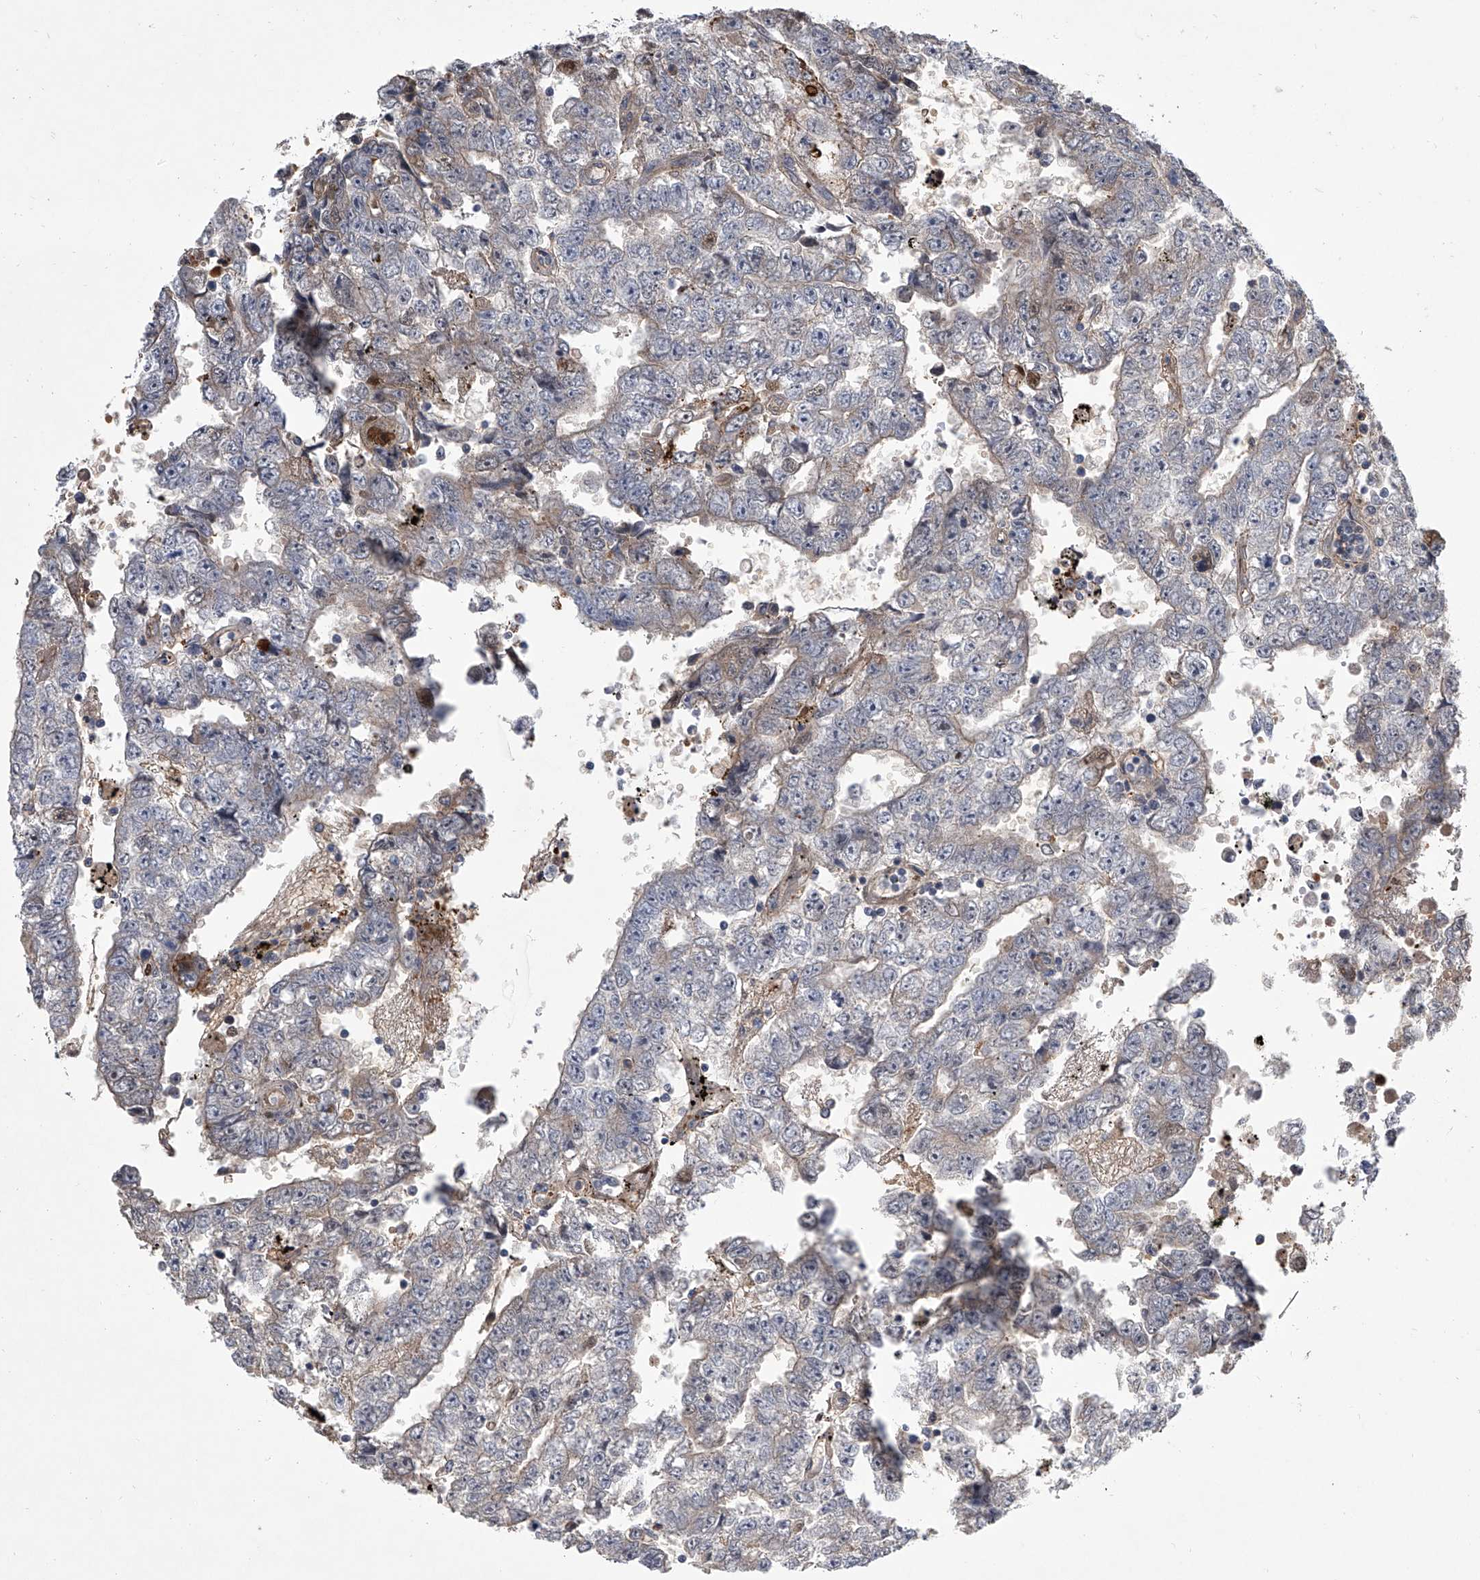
{"staining": {"intensity": "weak", "quantity": "<25%", "location": "cytoplasmic/membranous"}, "tissue": "testis cancer", "cell_type": "Tumor cells", "image_type": "cancer", "snomed": [{"axis": "morphology", "description": "Carcinoma, Embryonal, NOS"}, {"axis": "topography", "description": "Testis"}], "caption": "The IHC photomicrograph has no significant positivity in tumor cells of testis cancer (embryonal carcinoma) tissue. Brightfield microscopy of IHC stained with DAB (brown) and hematoxylin (blue), captured at high magnification.", "gene": "HEATR6", "patient": {"sex": "male", "age": 25}}